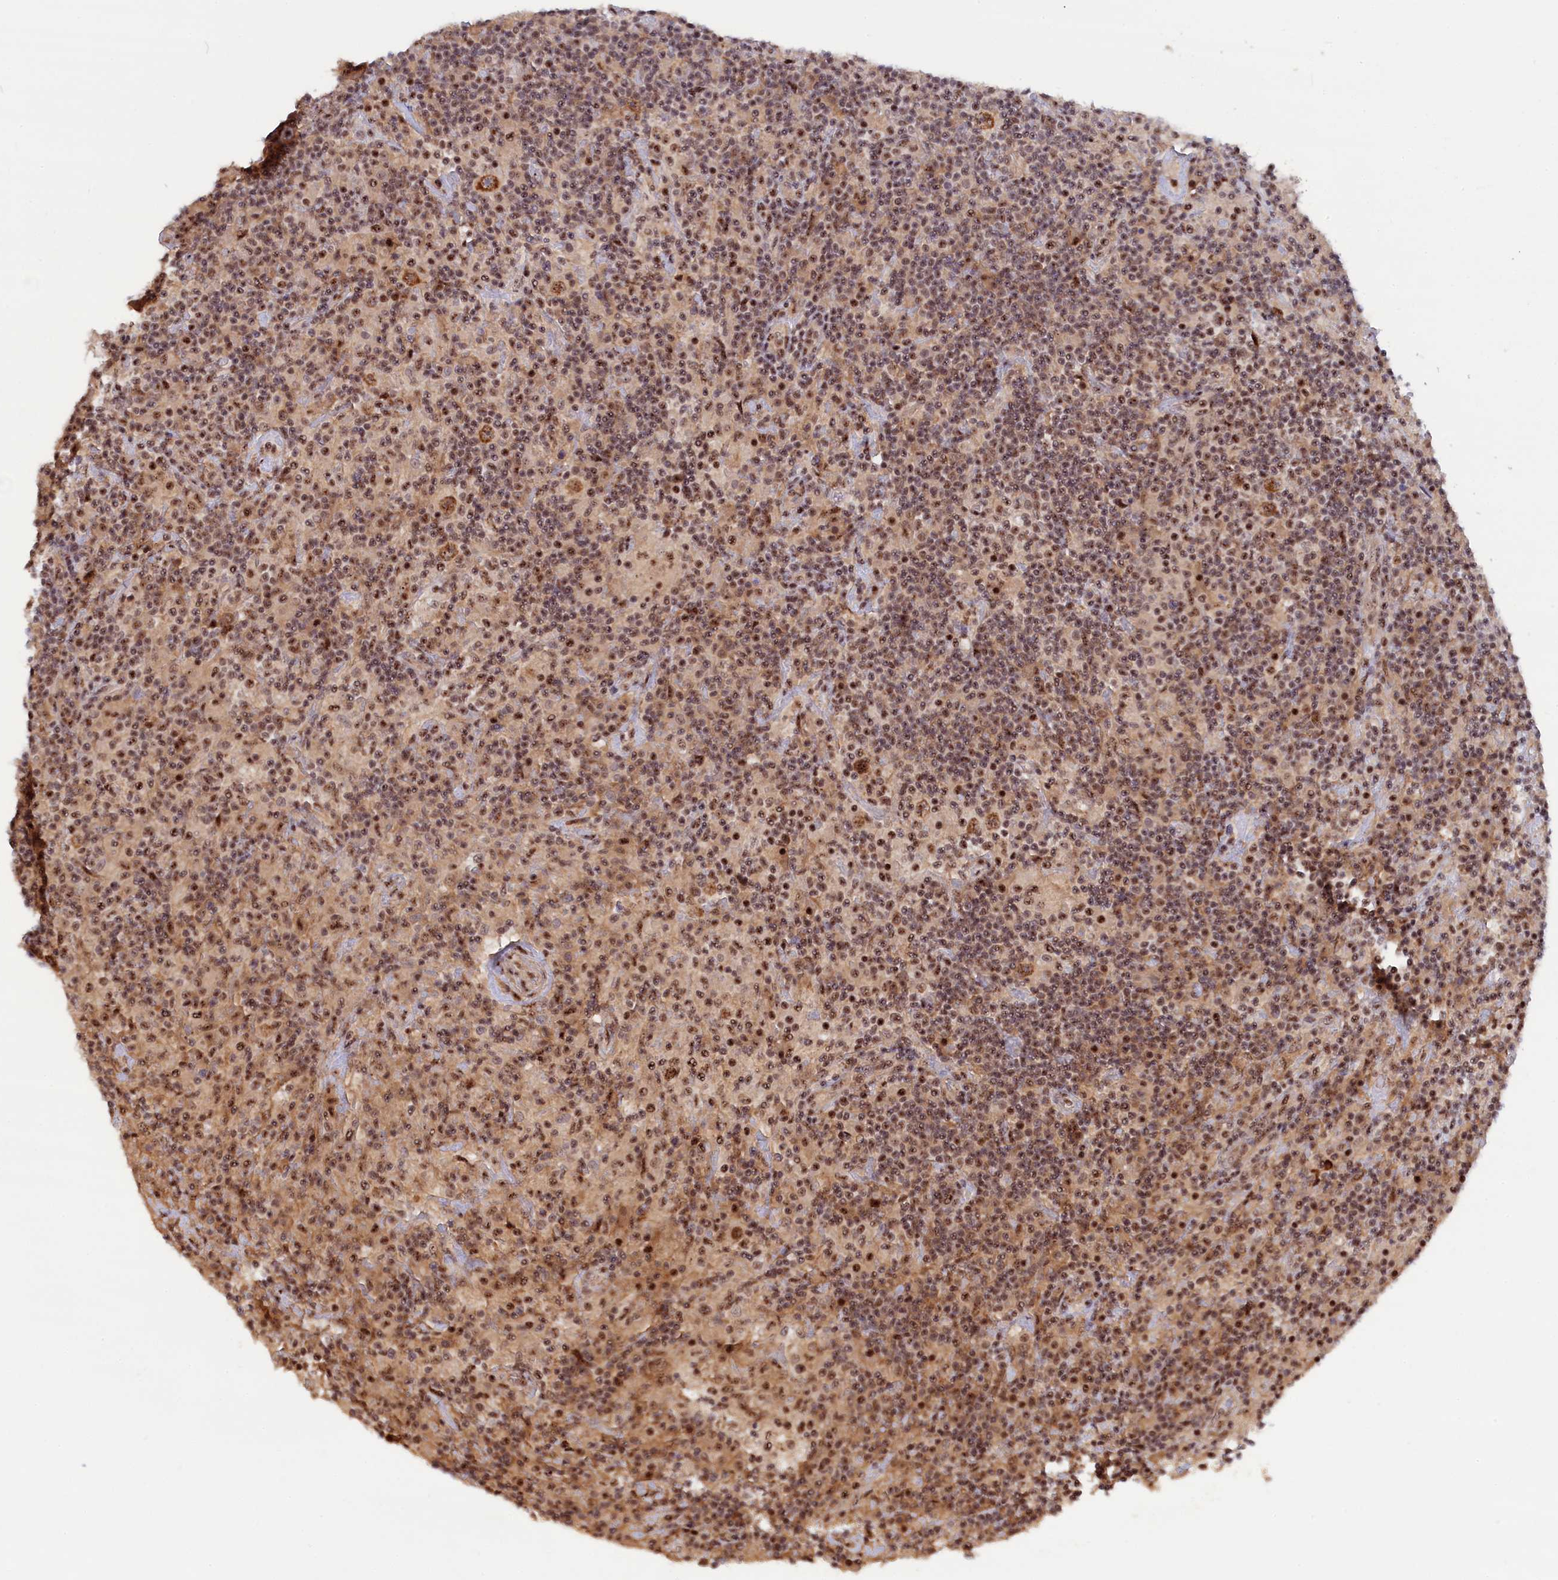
{"staining": {"intensity": "moderate", "quantity": ">75%", "location": "cytoplasmic/membranous,nuclear"}, "tissue": "lymphoma", "cell_type": "Tumor cells", "image_type": "cancer", "snomed": [{"axis": "morphology", "description": "Hodgkin's disease, NOS"}, {"axis": "topography", "description": "Lymph node"}], "caption": "Hodgkin's disease was stained to show a protein in brown. There is medium levels of moderate cytoplasmic/membranous and nuclear staining in approximately >75% of tumor cells.", "gene": "TAB1", "patient": {"sex": "male", "age": 70}}